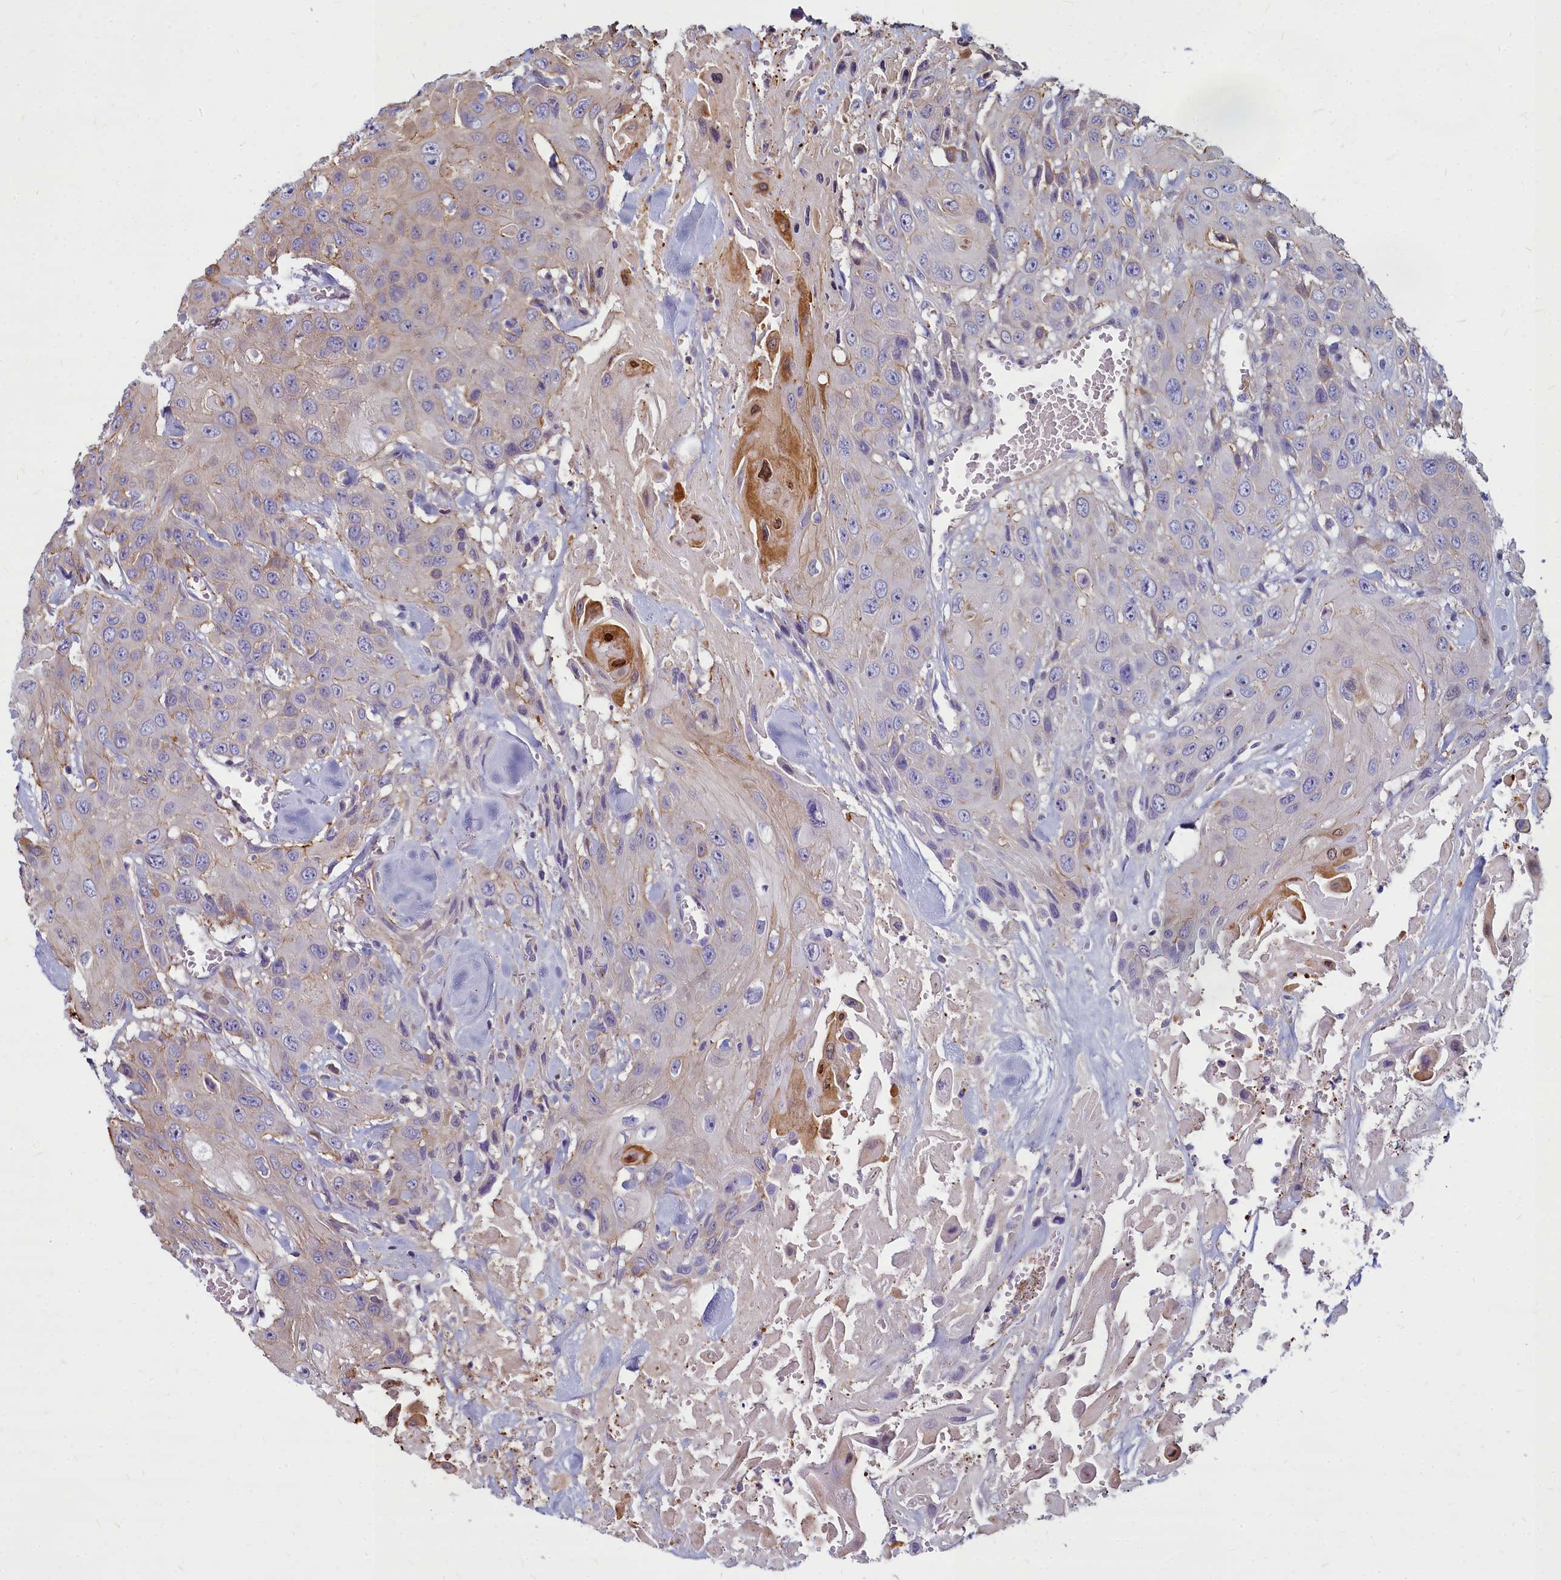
{"staining": {"intensity": "moderate", "quantity": "<25%", "location": "cytoplasmic/membranous,nuclear"}, "tissue": "head and neck cancer", "cell_type": "Tumor cells", "image_type": "cancer", "snomed": [{"axis": "morphology", "description": "Squamous cell carcinoma, NOS"}, {"axis": "topography", "description": "Head-Neck"}], "caption": "The image demonstrates immunohistochemical staining of head and neck cancer (squamous cell carcinoma). There is moderate cytoplasmic/membranous and nuclear staining is present in approximately <25% of tumor cells. The staining was performed using DAB to visualize the protein expression in brown, while the nuclei were stained in blue with hematoxylin (Magnification: 20x).", "gene": "TTC5", "patient": {"sex": "male", "age": 81}}